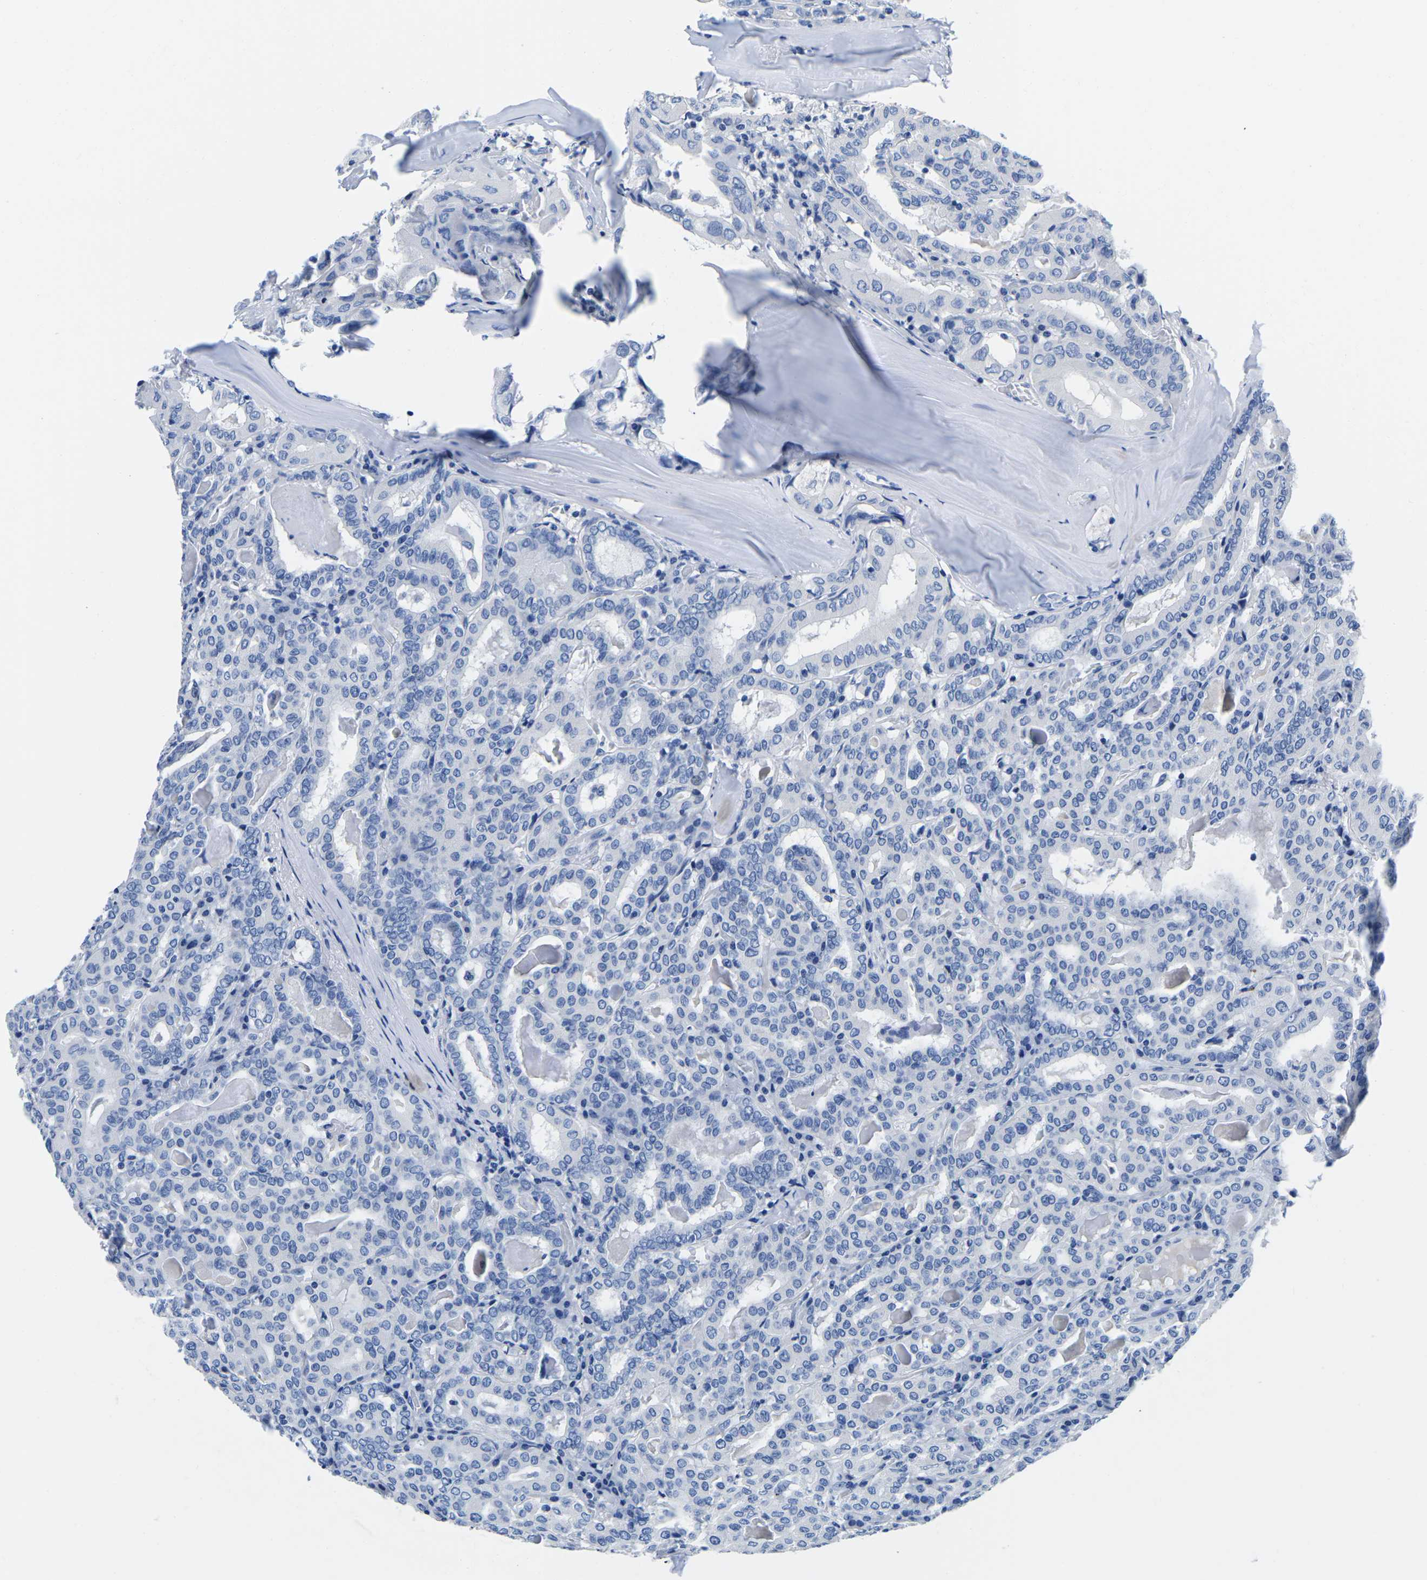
{"staining": {"intensity": "negative", "quantity": "none", "location": "none"}, "tissue": "thyroid cancer", "cell_type": "Tumor cells", "image_type": "cancer", "snomed": [{"axis": "morphology", "description": "Papillary adenocarcinoma, NOS"}, {"axis": "topography", "description": "Thyroid gland"}], "caption": "Immunohistochemistry (IHC) image of thyroid cancer (papillary adenocarcinoma) stained for a protein (brown), which demonstrates no positivity in tumor cells. The staining was performed using DAB (3,3'-diaminobenzidine) to visualize the protein expression in brown, while the nuclei were stained in blue with hematoxylin (Magnification: 20x).", "gene": "CYP1A2", "patient": {"sex": "female", "age": 42}}